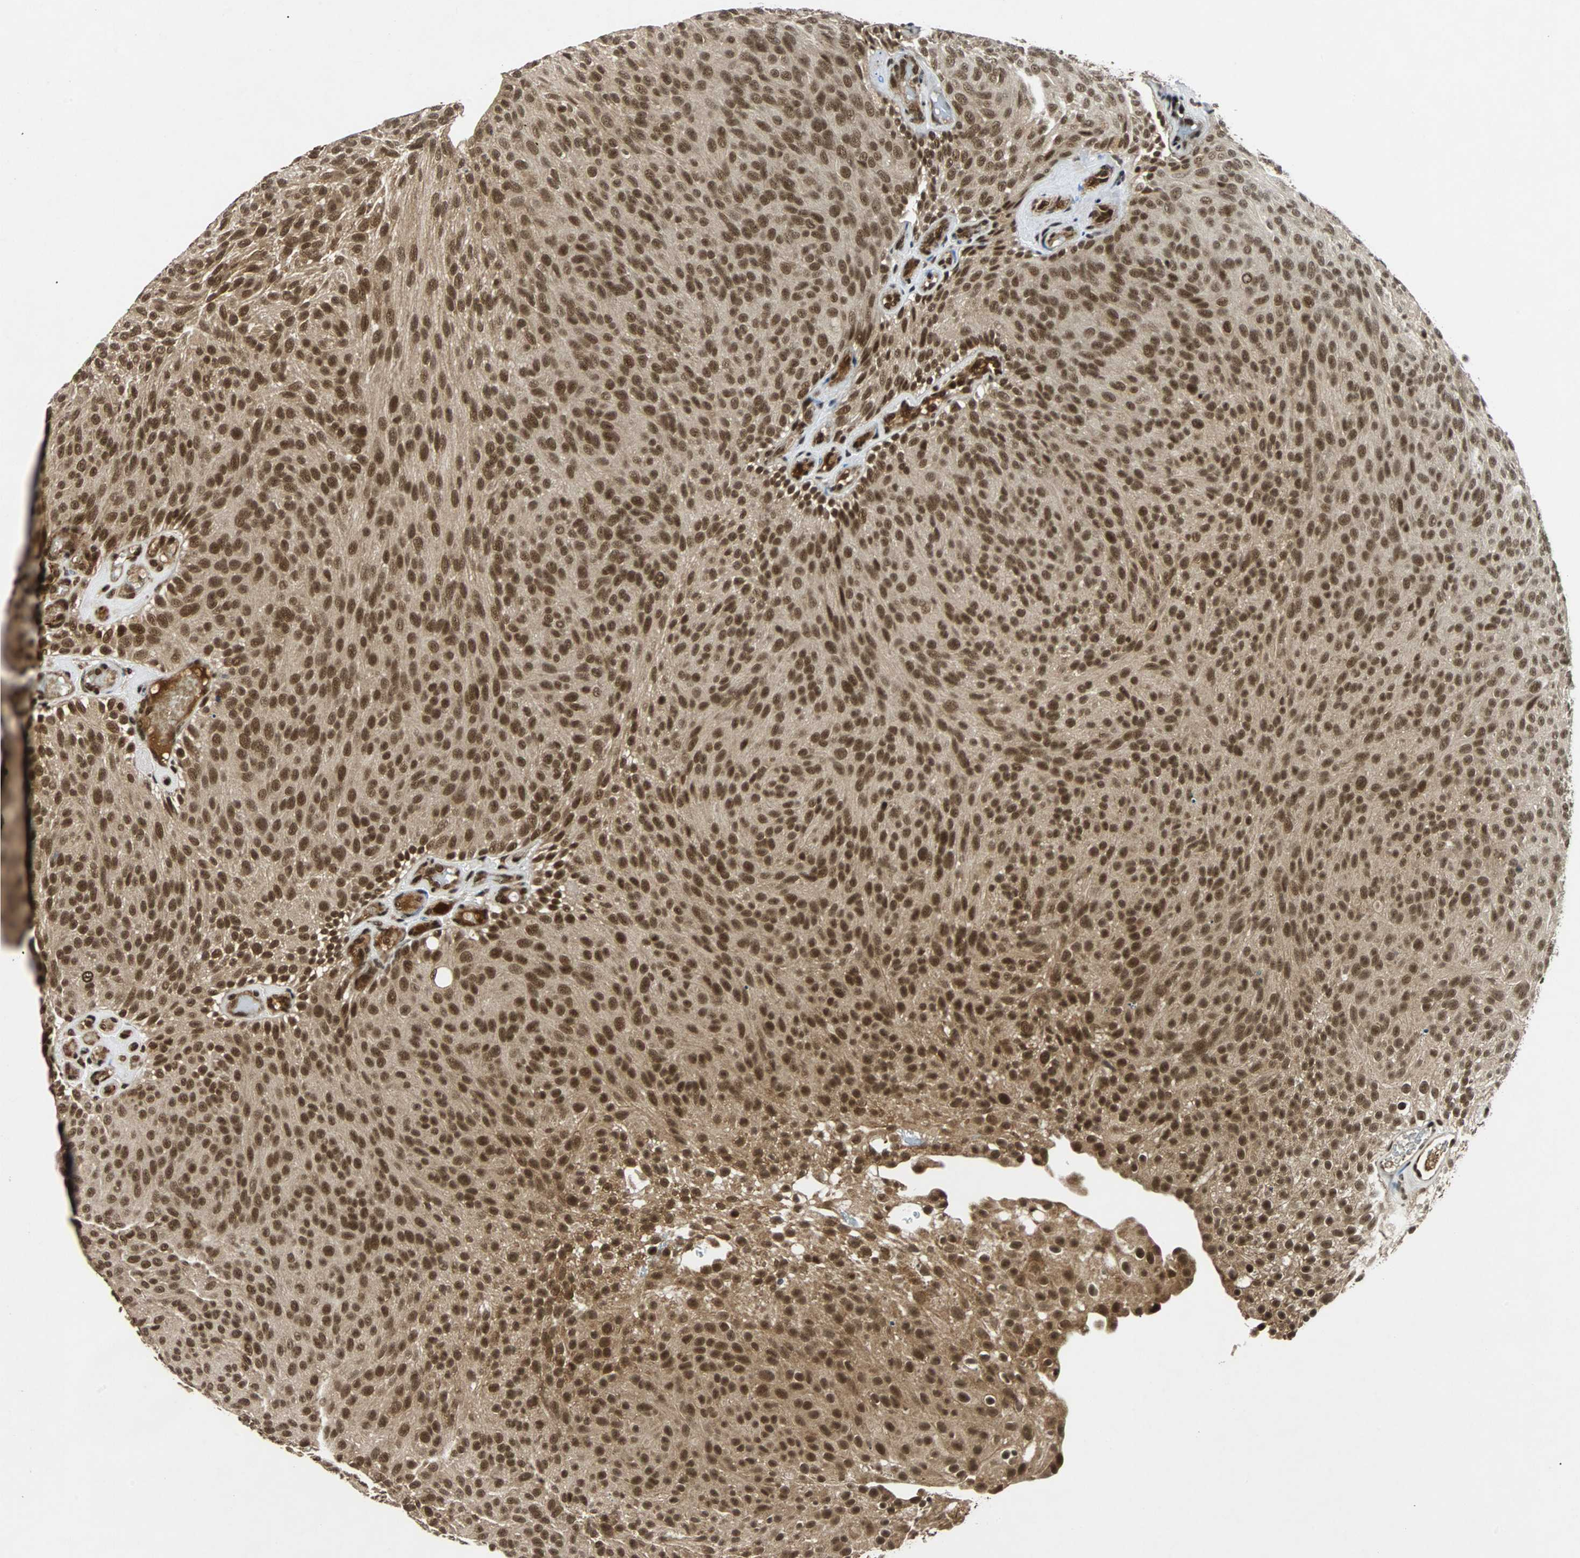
{"staining": {"intensity": "strong", "quantity": ">75%", "location": "cytoplasmic/membranous,nuclear"}, "tissue": "urothelial cancer", "cell_type": "Tumor cells", "image_type": "cancer", "snomed": [{"axis": "morphology", "description": "Urothelial carcinoma, Low grade"}, {"axis": "topography", "description": "Urinary bladder"}], "caption": "Immunohistochemical staining of urothelial cancer demonstrates high levels of strong cytoplasmic/membranous and nuclear positivity in about >75% of tumor cells.", "gene": "TAF5", "patient": {"sex": "male", "age": 78}}